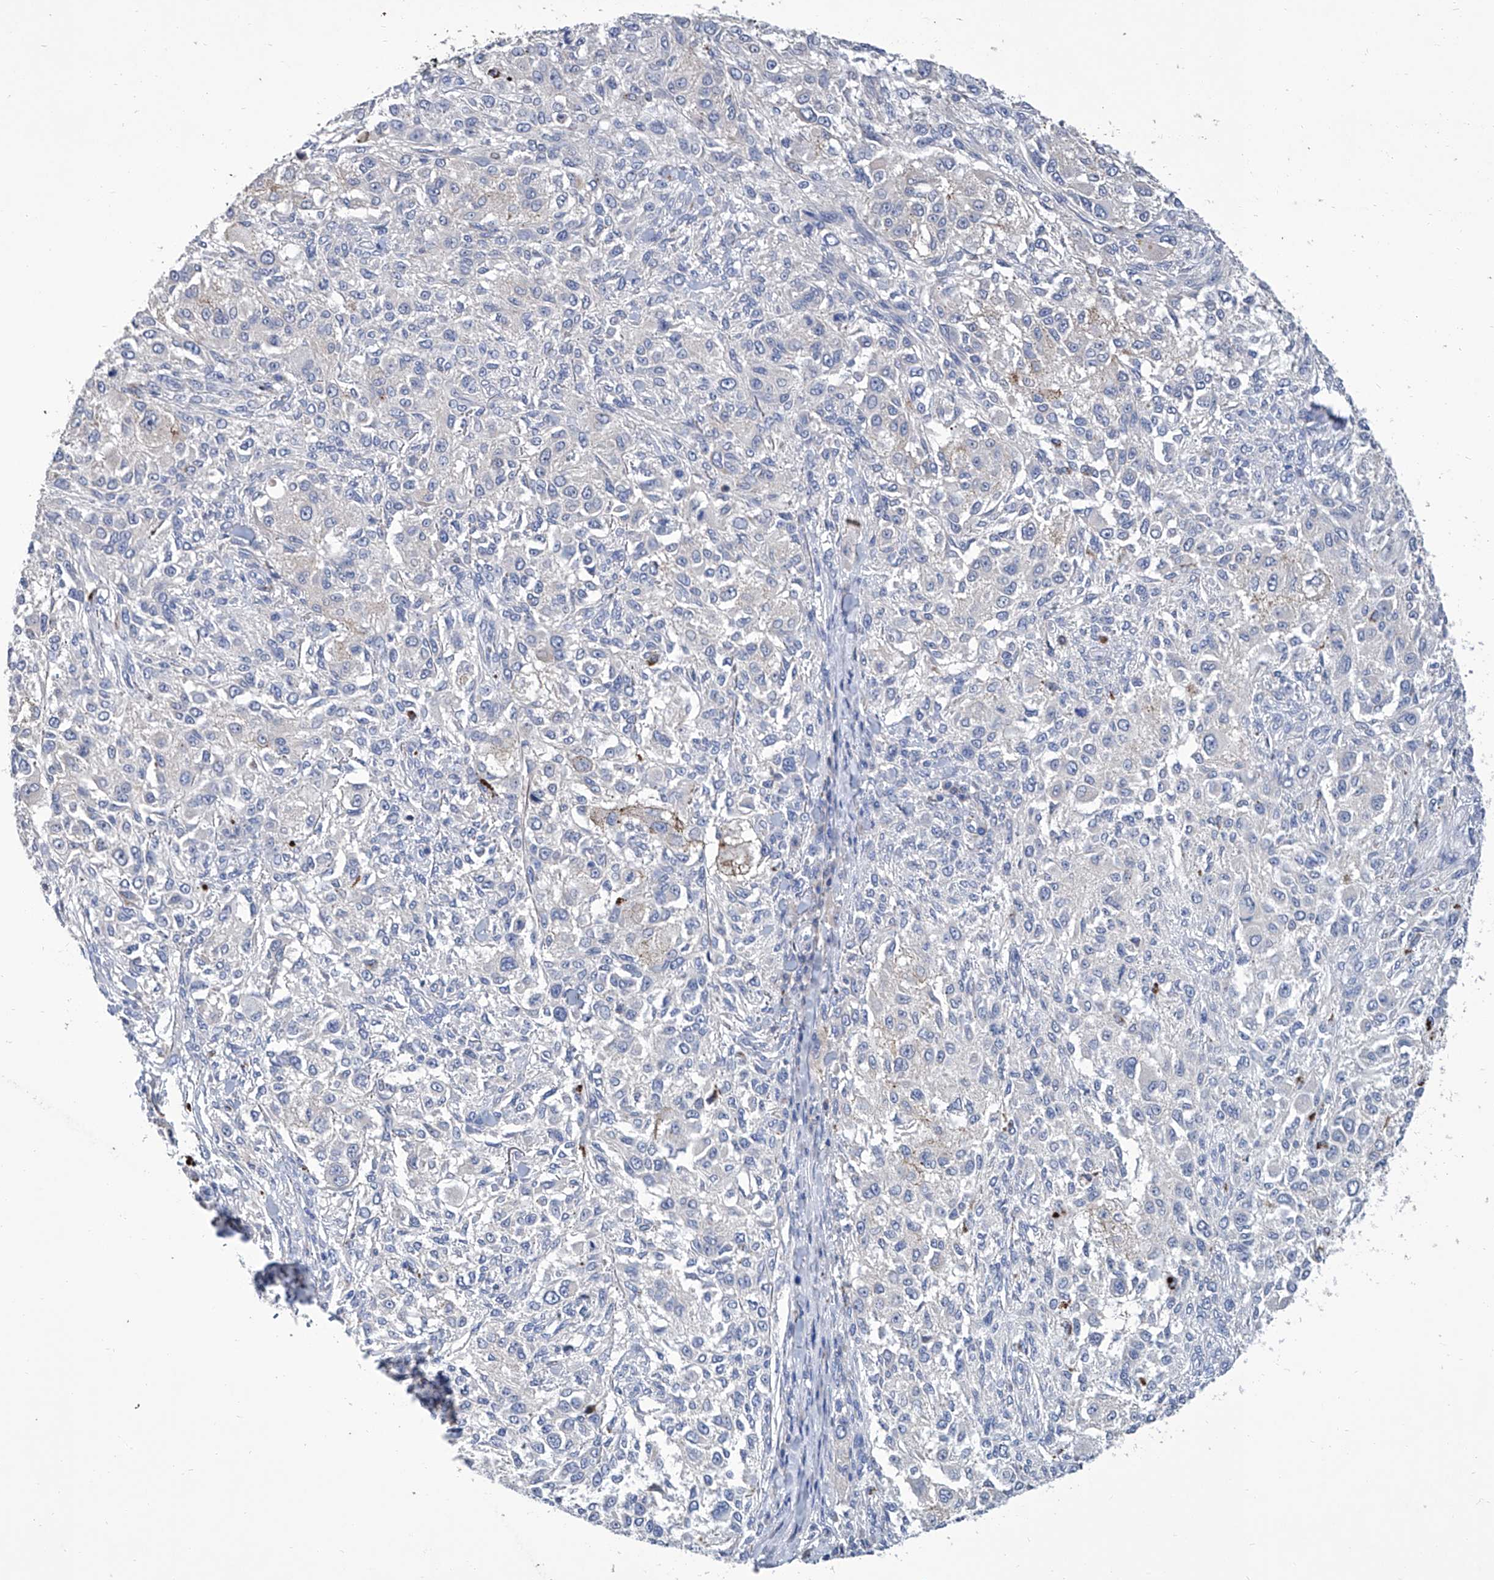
{"staining": {"intensity": "negative", "quantity": "none", "location": "none"}, "tissue": "melanoma", "cell_type": "Tumor cells", "image_type": "cancer", "snomed": [{"axis": "morphology", "description": "Necrosis, NOS"}, {"axis": "morphology", "description": "Malignant melanoma, NOS"}, {"axis": "topography", "description": "Skin"}], "caption": "The image demonstrates no significant positivity in tumor cells of malignant melanoma.", "gene": "GPT", "patient": {"sex": "female", "age": 87}}